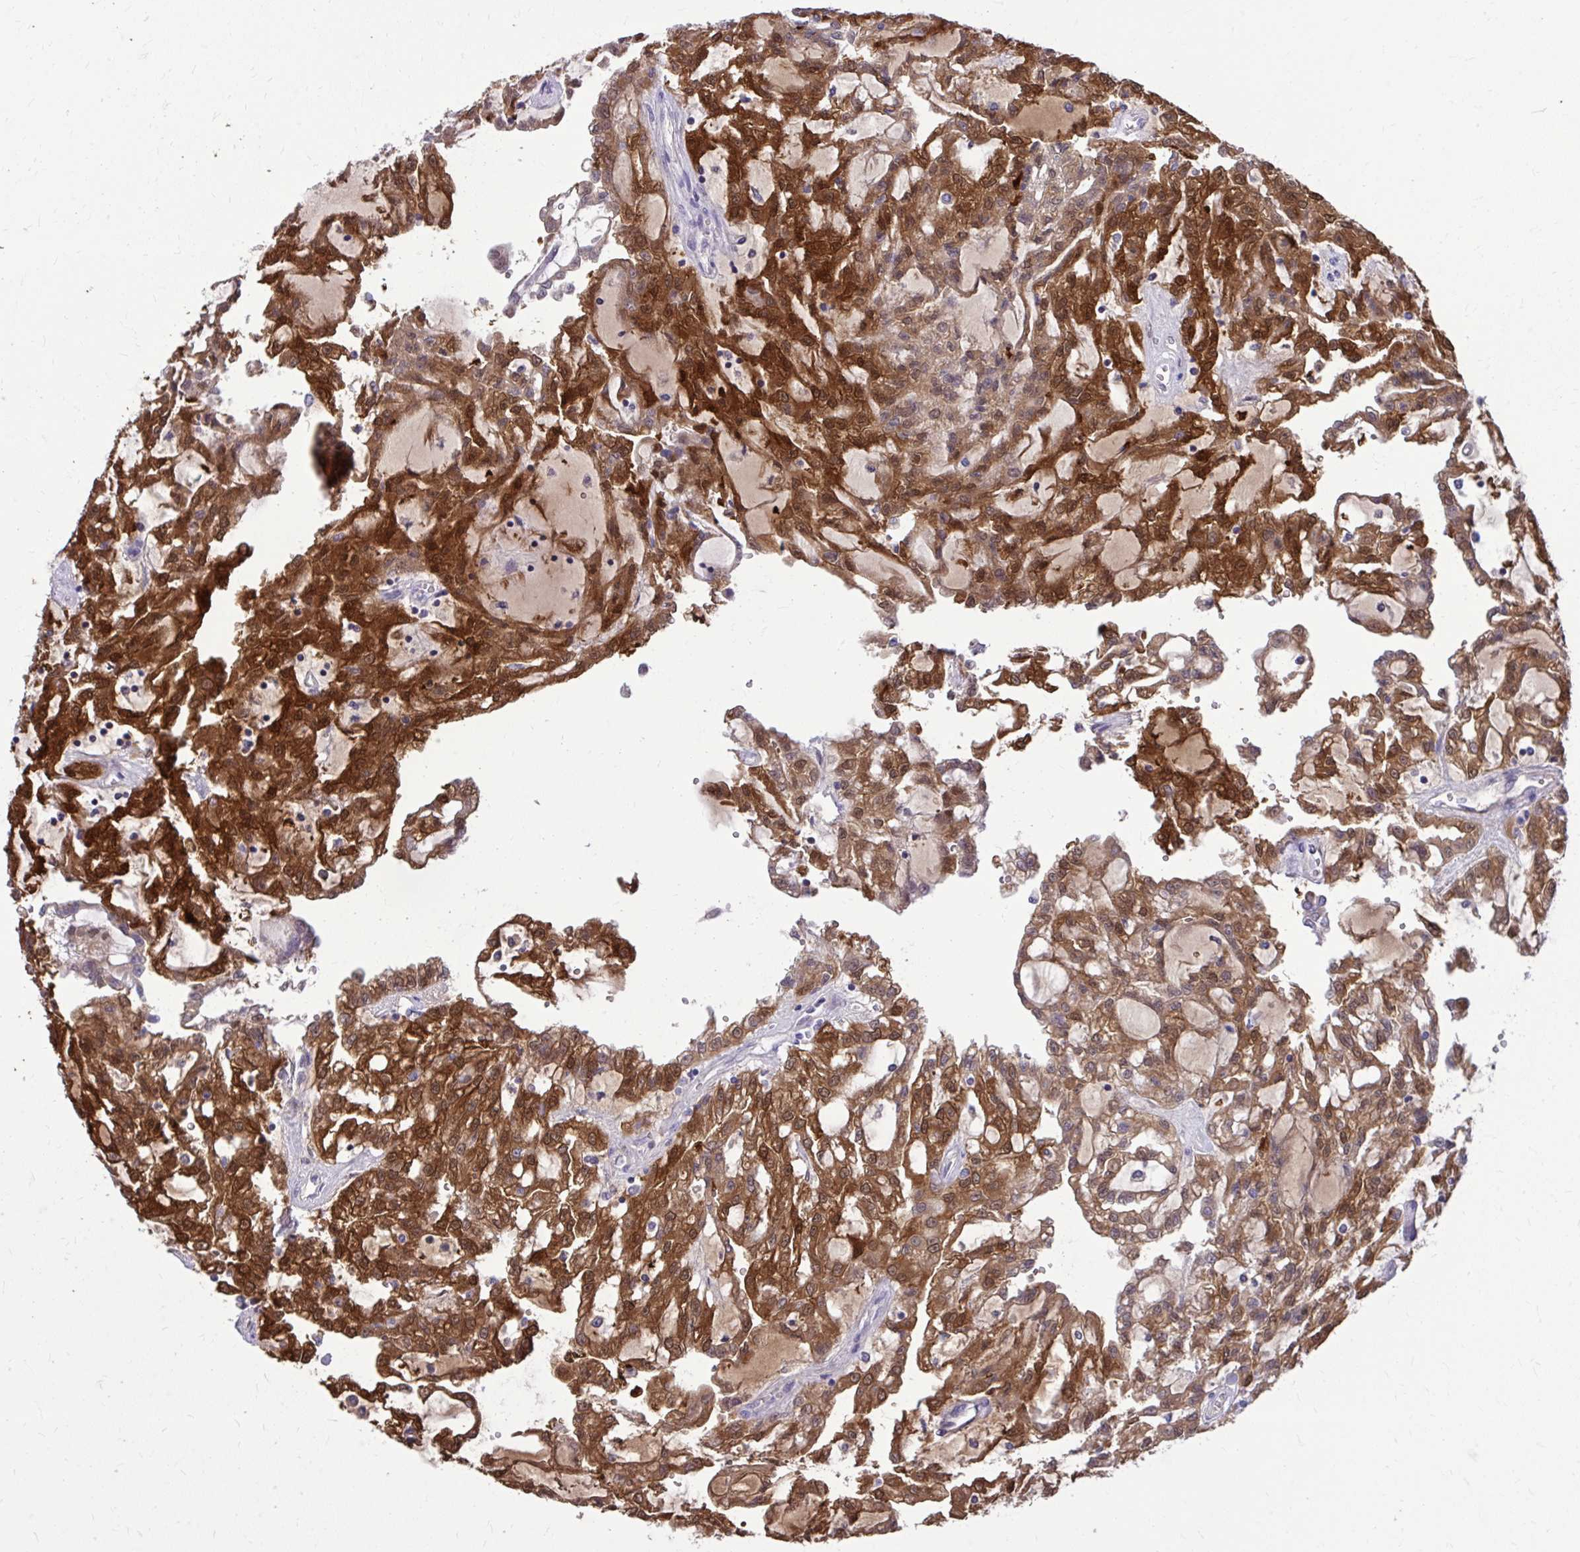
{"staining": {"intensity": "strong", "quantity": ">75%", "location": "cytoplasmic/membranous"}, "tissue": "renal cancer", "cell_type": "Tumor cells", "image_type": "cancer", "snomed": [{"axis": "morphology", "description": "Adenocarcinoma, NOS"}, {"axis": "topography", "description": "Kidney"}], "caption": "DAB immunohistochemical staining of adenocarcinoma (renal) reveals strong cytoplasmic/membranous protein staining in about >75% of tumor cells.", "gene": "NNMT", "patient": {"sex": "male", "age": 63}}